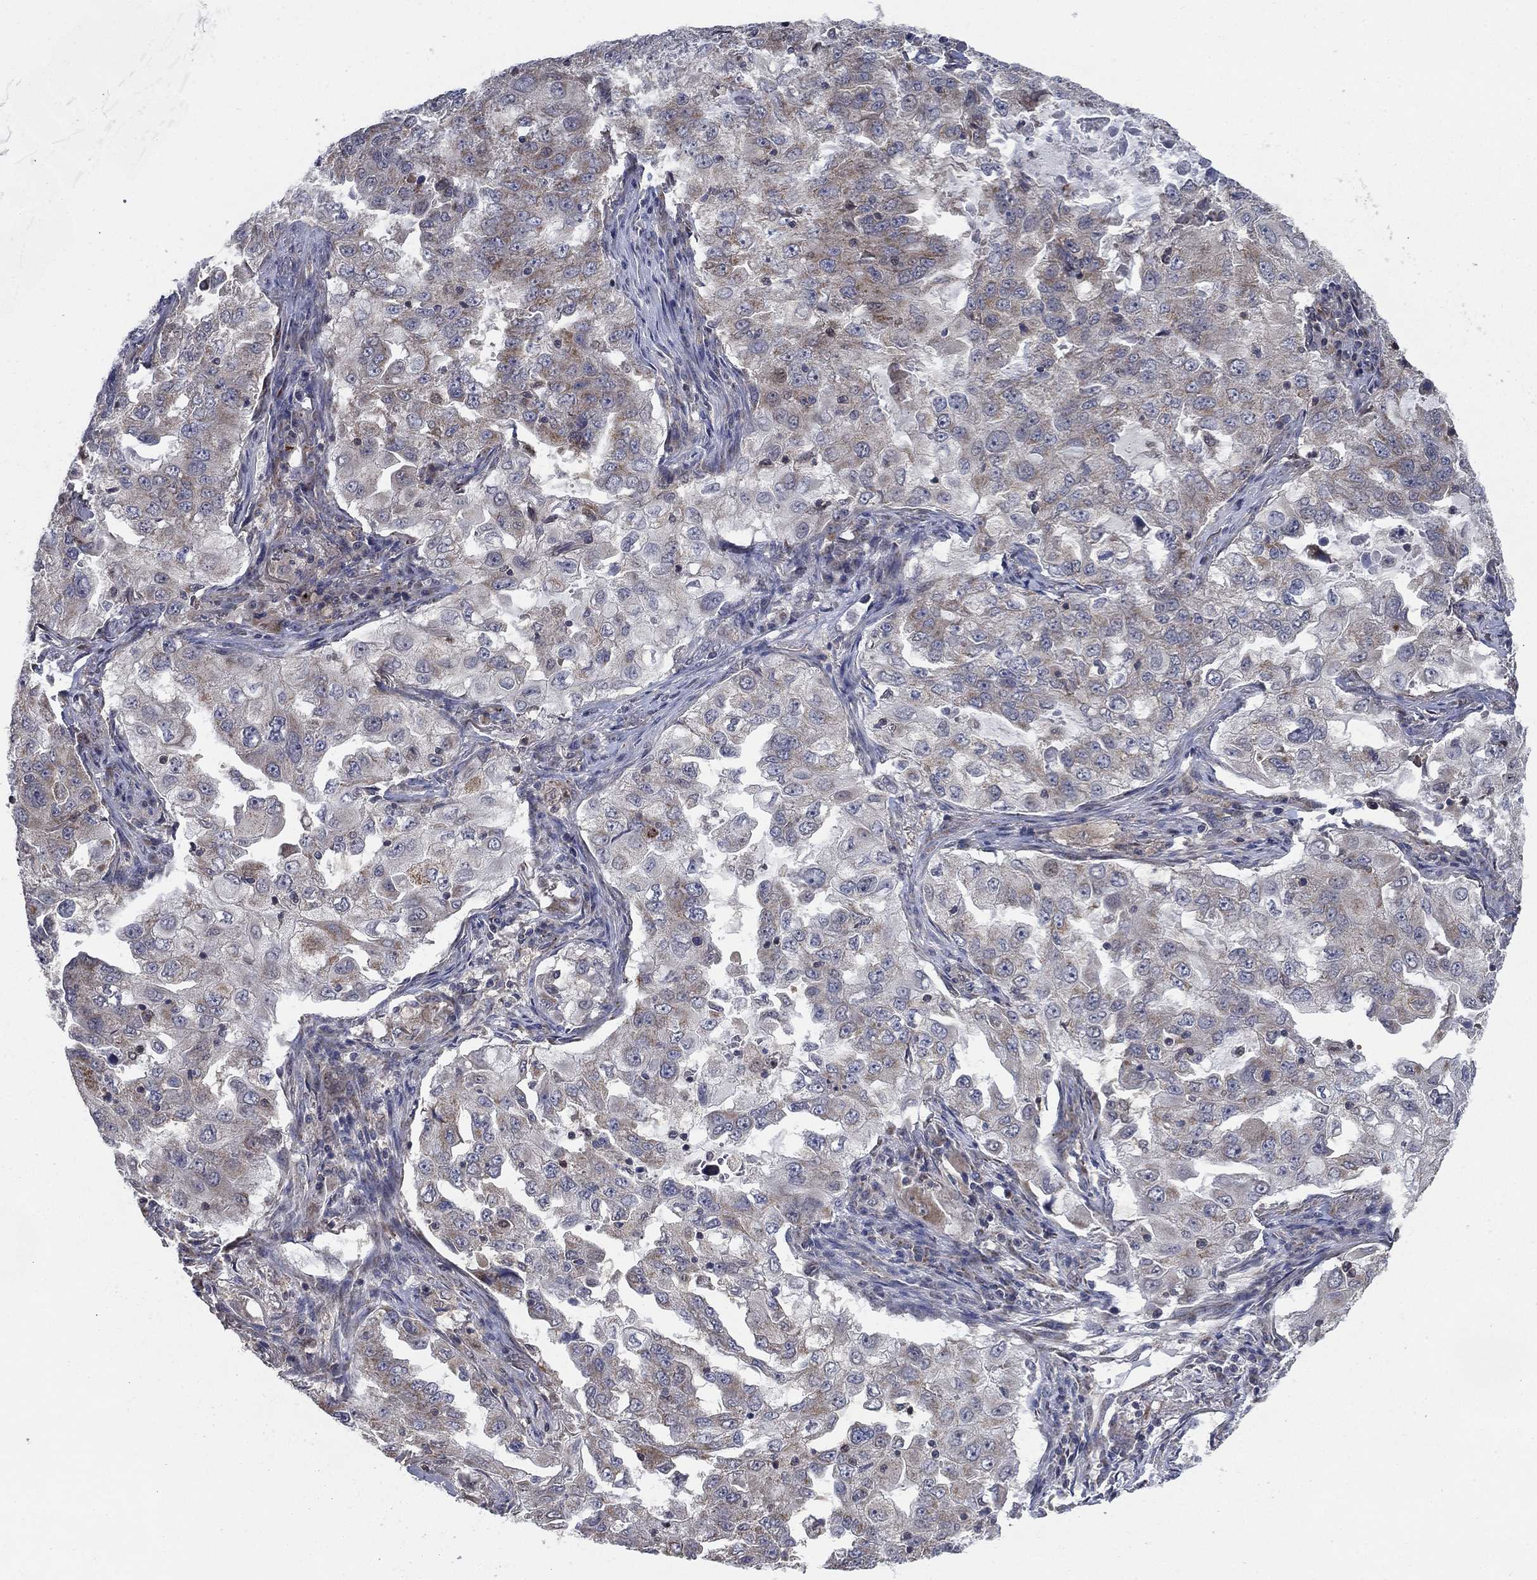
{"staining": {"intensity": "moderate", "quantity": "<25%", "location": "cytoplasmic/membranous"}, "tissue": "lung cancer", "cell_type": "Tumor cells", "image_type": "cancer", "snomed": [{"axis": "morphology", "description": "Adenocarcinoma, NOS"}, {"axis": "topography", "description": "Lung"}], "caption": "A brown stain labels moderate cytoplasmic/membranous positivity of a protein in adenocarcinoma (lung) tumor cells. (Stains: DAB (3,3'-diaminobenzidine) in brown, nuclei in blue, Microscopy: brightfield microscopy at high magnification).", "gene": "NME7", "patient": {"sex": "female", "age": 61}}